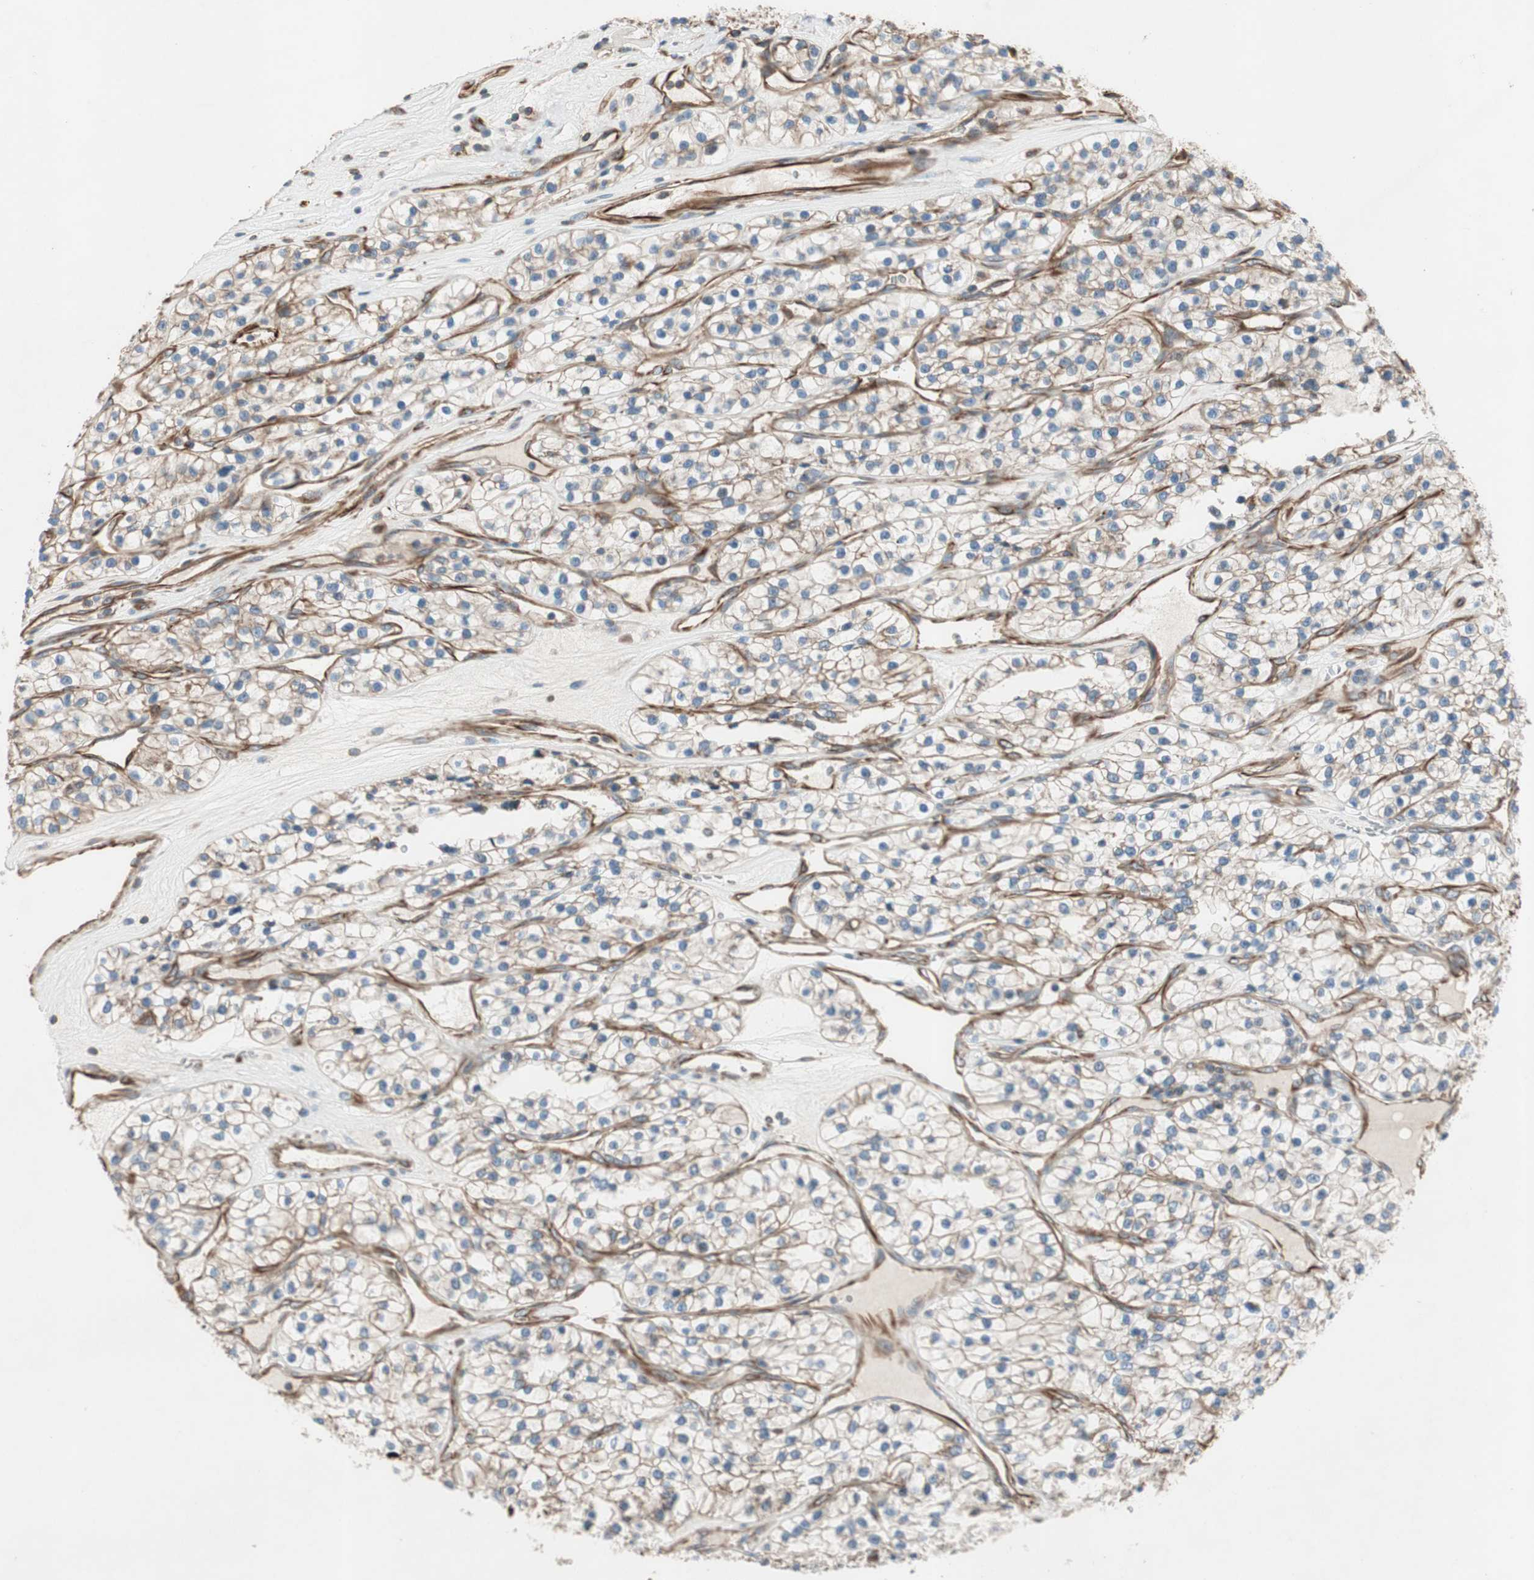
{"staining": {"intensity": "weak", "quantity": "25%-75%", "location": "cytoplasmic/membranous"}, "tissue": "renal cancer", "cell_type": "Tumor cells", "image_type": "cancer", "snomed": [{"axis": "morphology", "description": "Adenocarcinoma, NOS"}, {"axis": "topography", "description": "Kidney"}], "caption": "Protein analysis of renal cancer tissue exhibits weak cytoplasmic/membranous staining in about 25%-75% of tumor cells.", "gene": "SRCIN1", "patient": {"sex": "female", "age": 57}}